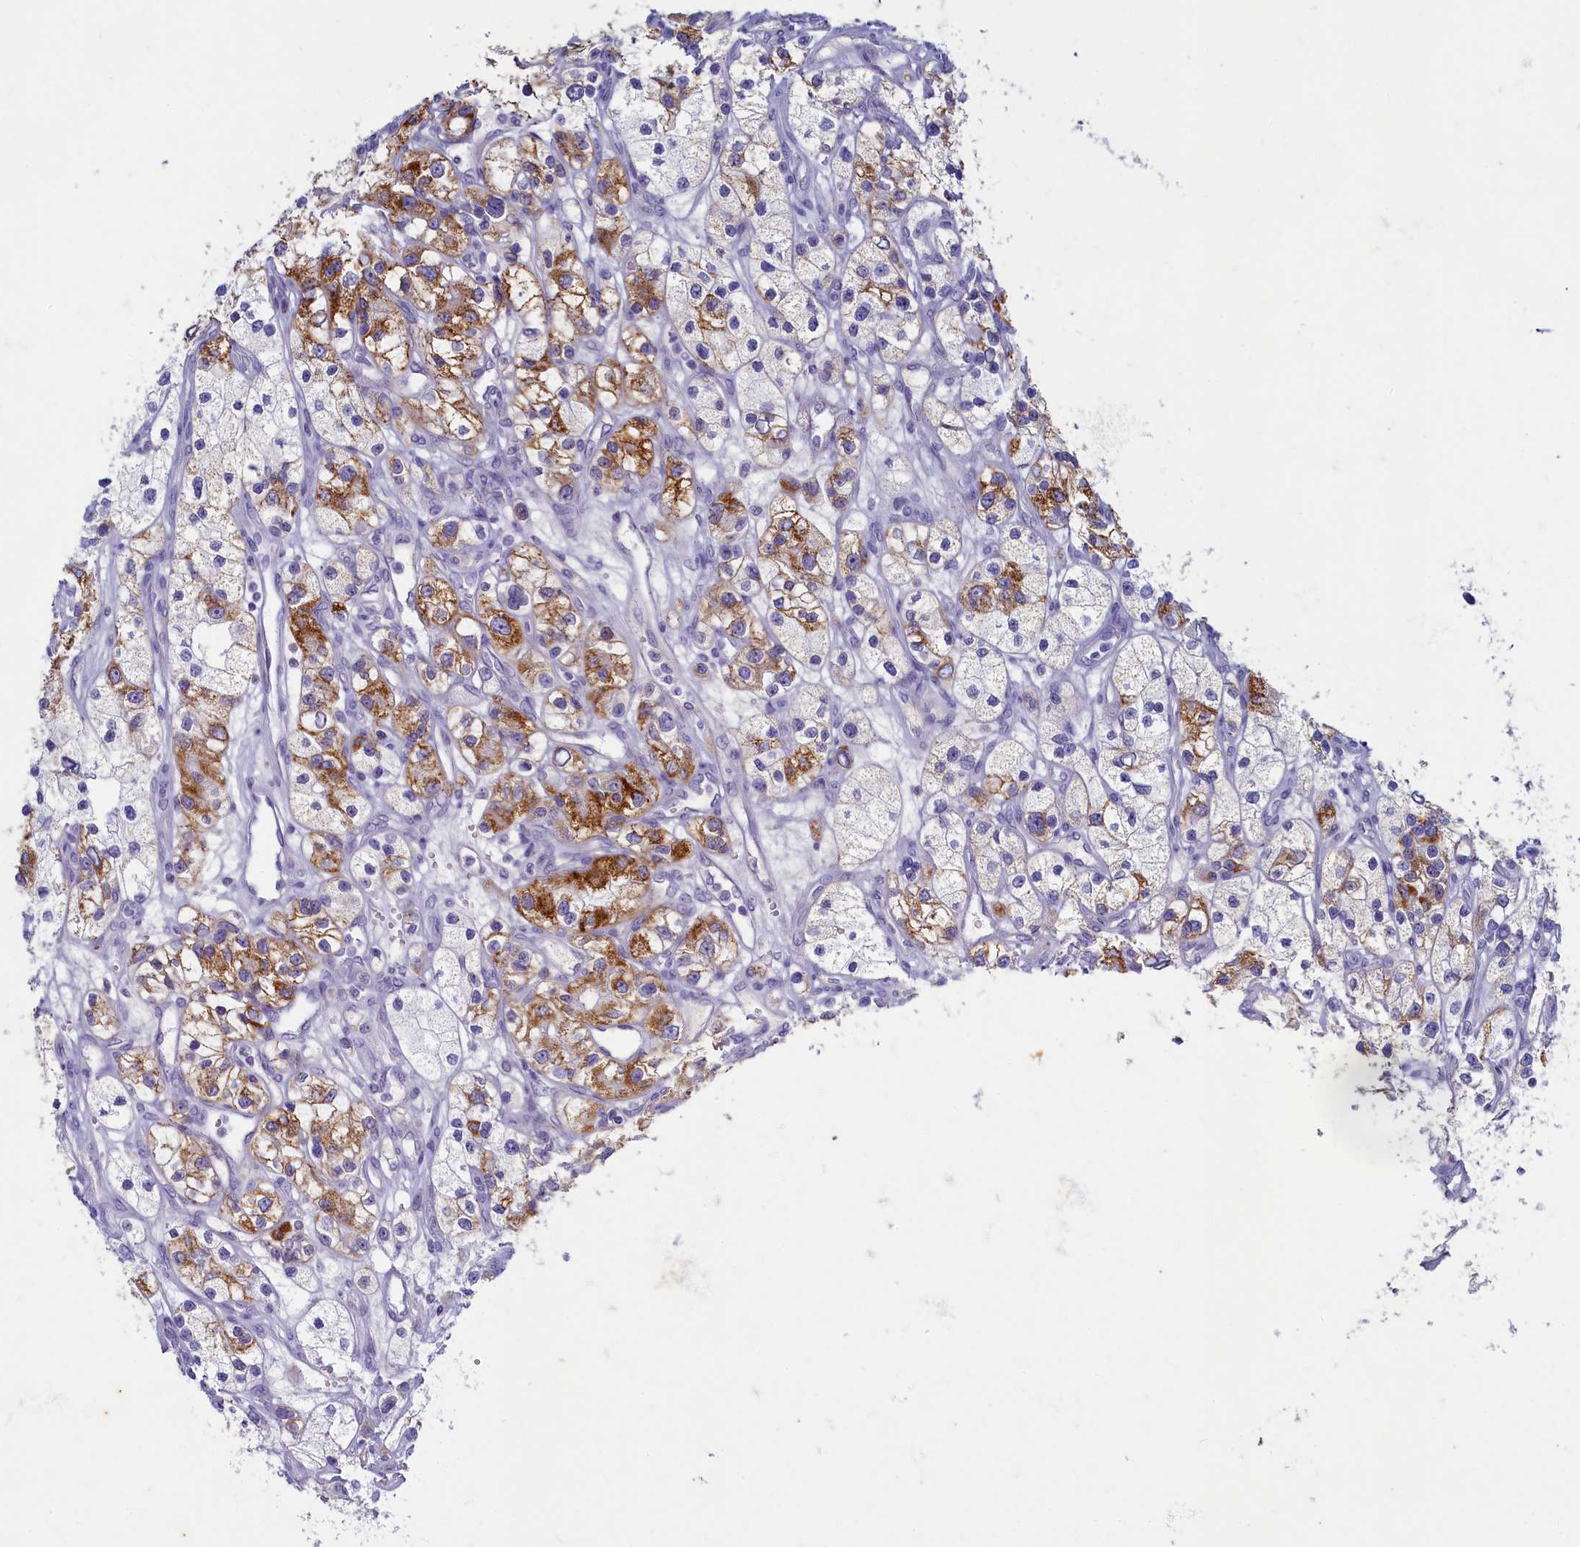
{"staining": {"intensity": "strong", "quantity": "25%-75%", "location": "cytoplasmic/membranous"}, "tissue": "renal cancer", "cell_type": "Tumor cells", "image_type": "cancer", "snomed": [{"axis": "morphology", "description": "Adenocarcinoma, NOS"}, {"axis": "topography", "description": "Kidney"}], "caption": "Renal cancer stained with DAB (3,3'-diaminobenzidine) immunohistochemistry demonstrates high levels of strong cytoplasmic/membranous staining in about 25%-75% of tumor cells. The protein of interest is stained brown, and the nuclei are stained in blue (DAB IHC with brightfield microscopy, high magnification).", "gene": "OCIAD2", "patient": {"sex": "female", "age": 57}}